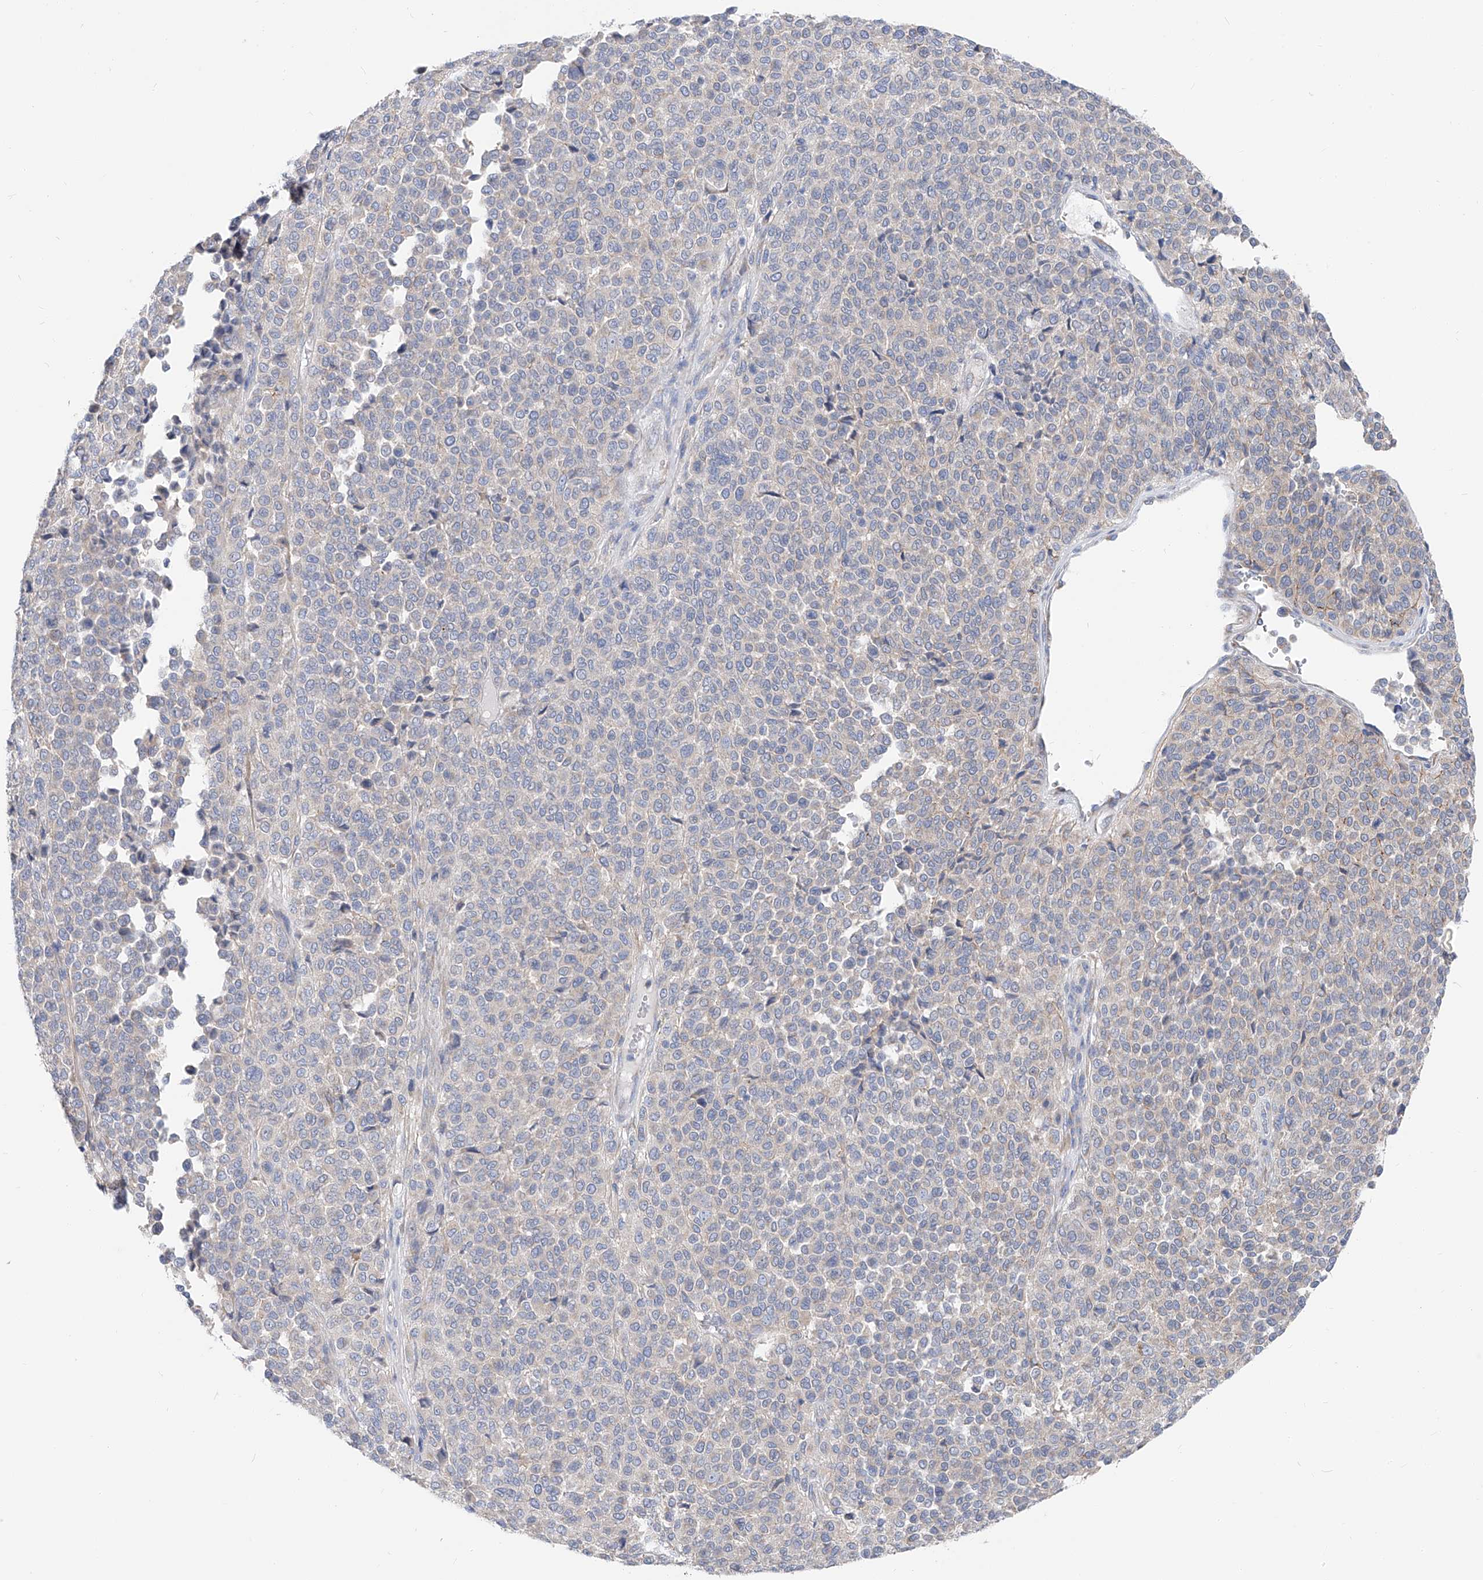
{"staining": {"intensity": "negative", "quantity": "none", "location": "none"}, "tissue": "melanoma", "cell_type": "Tumor cells", "image_type": "cancer", "snomed": [{"axis": "morphology", "description": "Malignant melanoma, Metastatic site"}, {"axis": "topography", "description": "Pancreas"}], "caption": "This is a photomicrograph of immunohistochemistry (IHC) staining of melanoma, which shows no staining in tumor cells.", "gene": "UFL1", "patient": {"sex": "female", "age": 30}}